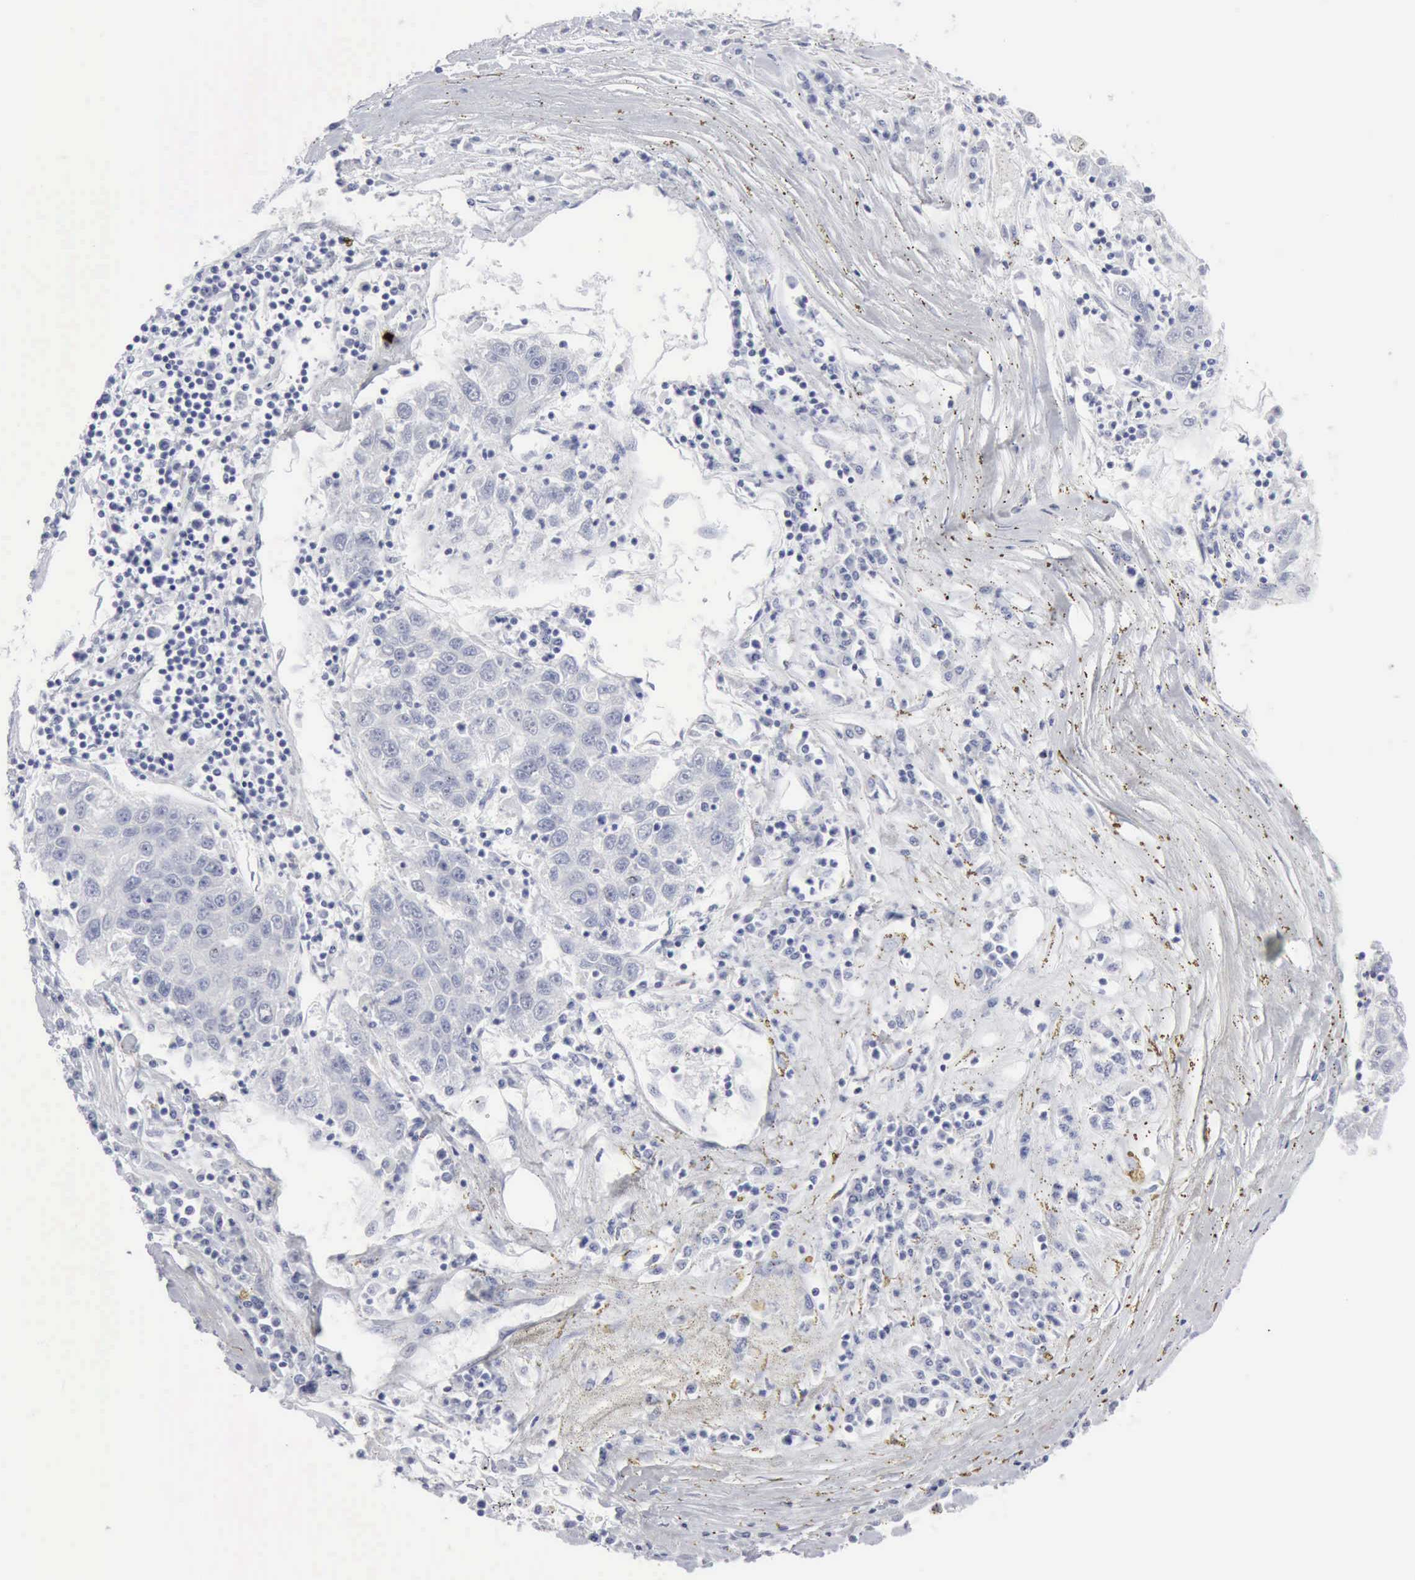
{"staining": {"intensity": "negative", "quantity": "none", "location": "none"}, "tissue": "liver cancer", "cell_type": "Tumor cells", "image_type": "cancer", "snomed": [{"axis": "morphology", "description": "Carcinoma, Hepatocellular, NOS"}, {"axis": "topography", "description": "Liver"}], "caption": "Tumor cells show no significant positivity in hepatocellular carcinoma (liver).", "gene": "CMA1", "patient": {"sex": "male", "age": 49}}